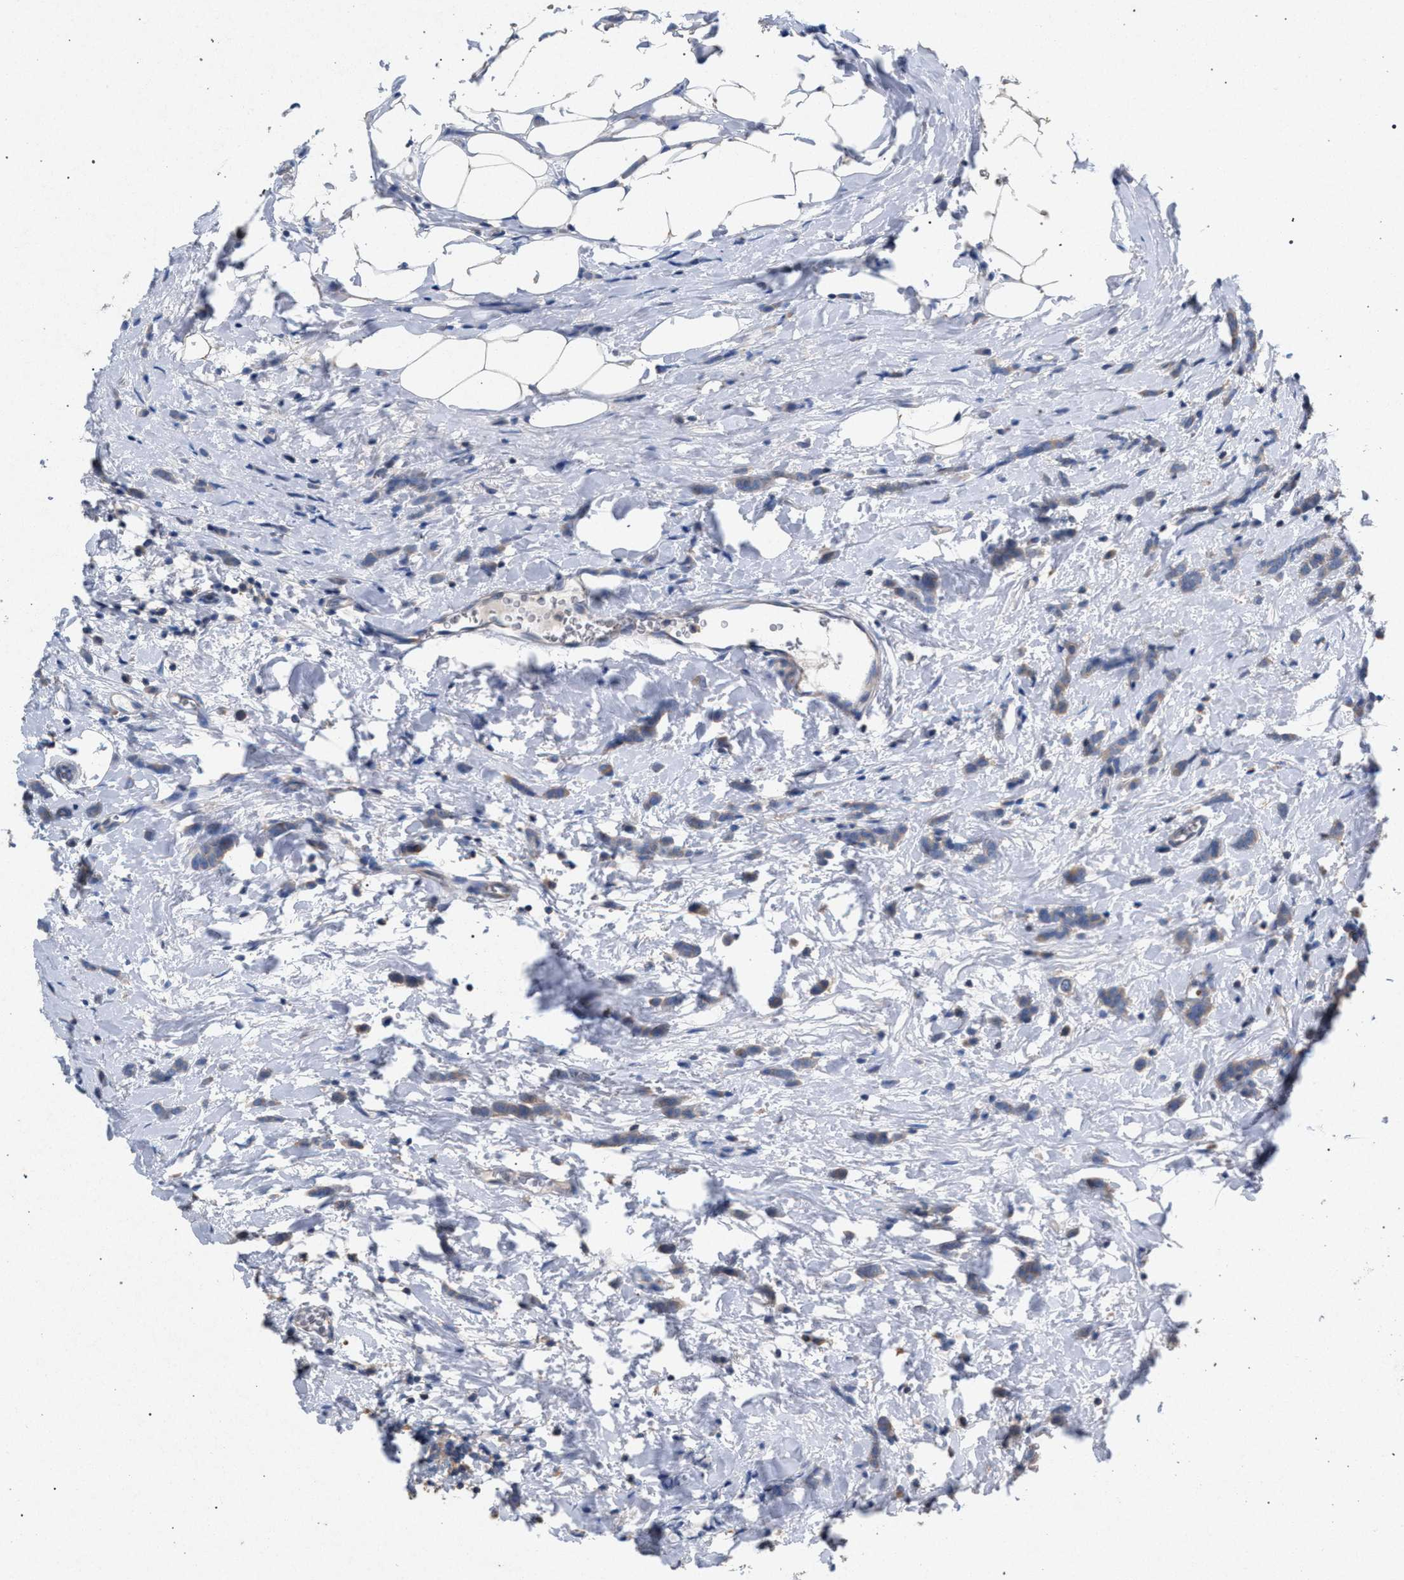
{"staining": {"intensity": "weak", "quantity": "<25%", "location": "cytoplasmic/membranous"}, "tissue": "breast cancer", "cell_type": "Tumor cells", "image_type": "cancer", "snomed": [{"axis": "morphology", "description": "Lobular carcinoma"}, {"axis": "topography", "description": "Breast"}], "caption": "Immunohistochemistry of human lobular carcinoma (breast) shows no positivity in tumor cells.", "gene": "VPS13A", "patient": {"sex": "female", "age": 60}}